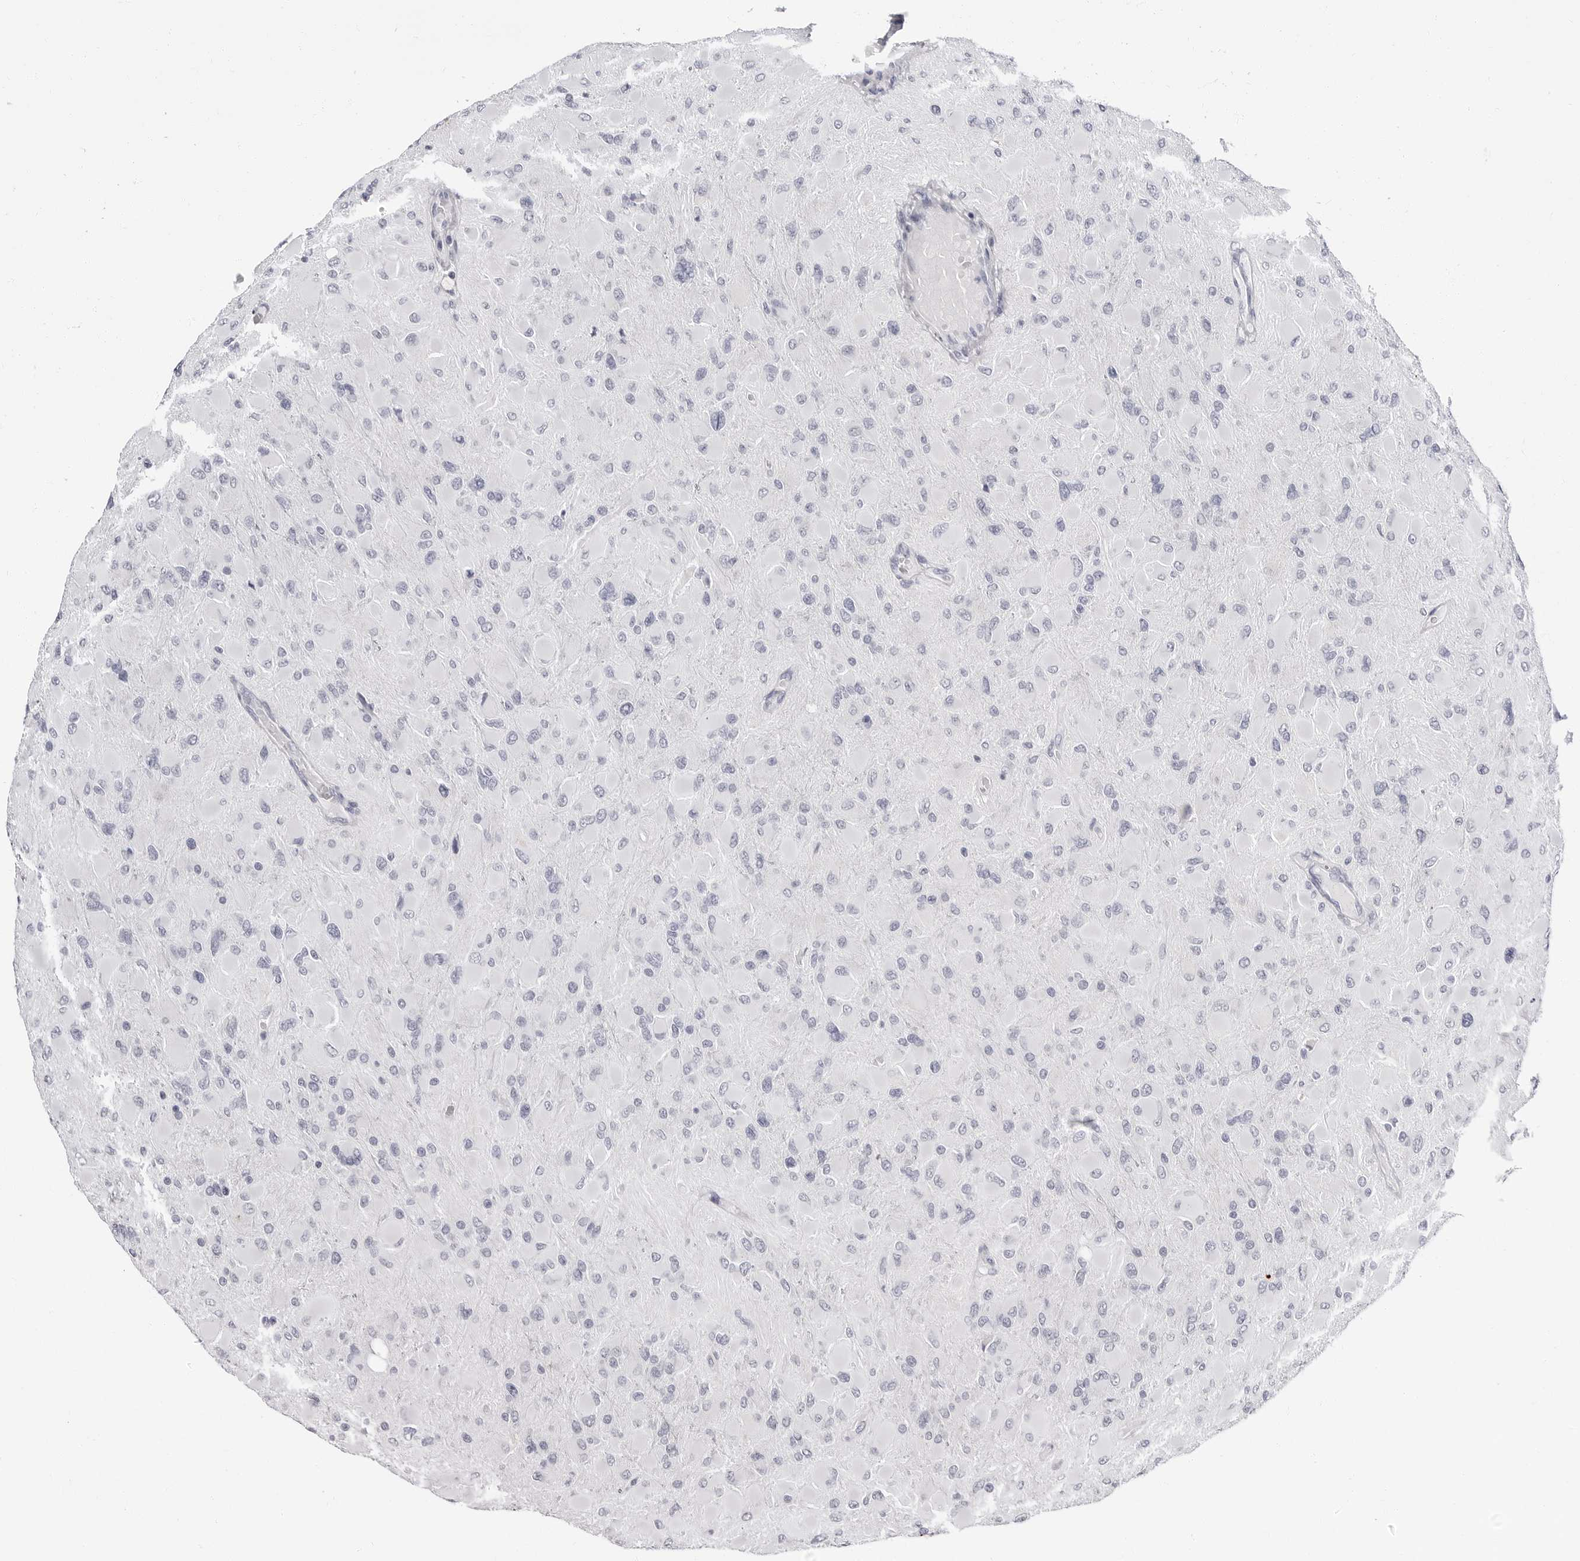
{"staining": {"intensity": "negative", "quantity": "none", "location": "none"}, "tissue": "glioma", "cell_type": "Tumor cells", "image_type": "cancer", "snomed": [{"axis": "morphology", "description": "Glioma, malignant, High grade"}, {"axis": "topography", "description": "Cerebral cortex"}], "caption": "Image shows no significant protein expression in tumor cells of glioma. Brightfield microscopy of IHC stained with DAB (3,3'-diaminobenzidine) (brown) and hematoxylin (blue), captured at high magnification.", "gene": "ERICH3", "patient": {"sex": "female", "age": 36}}